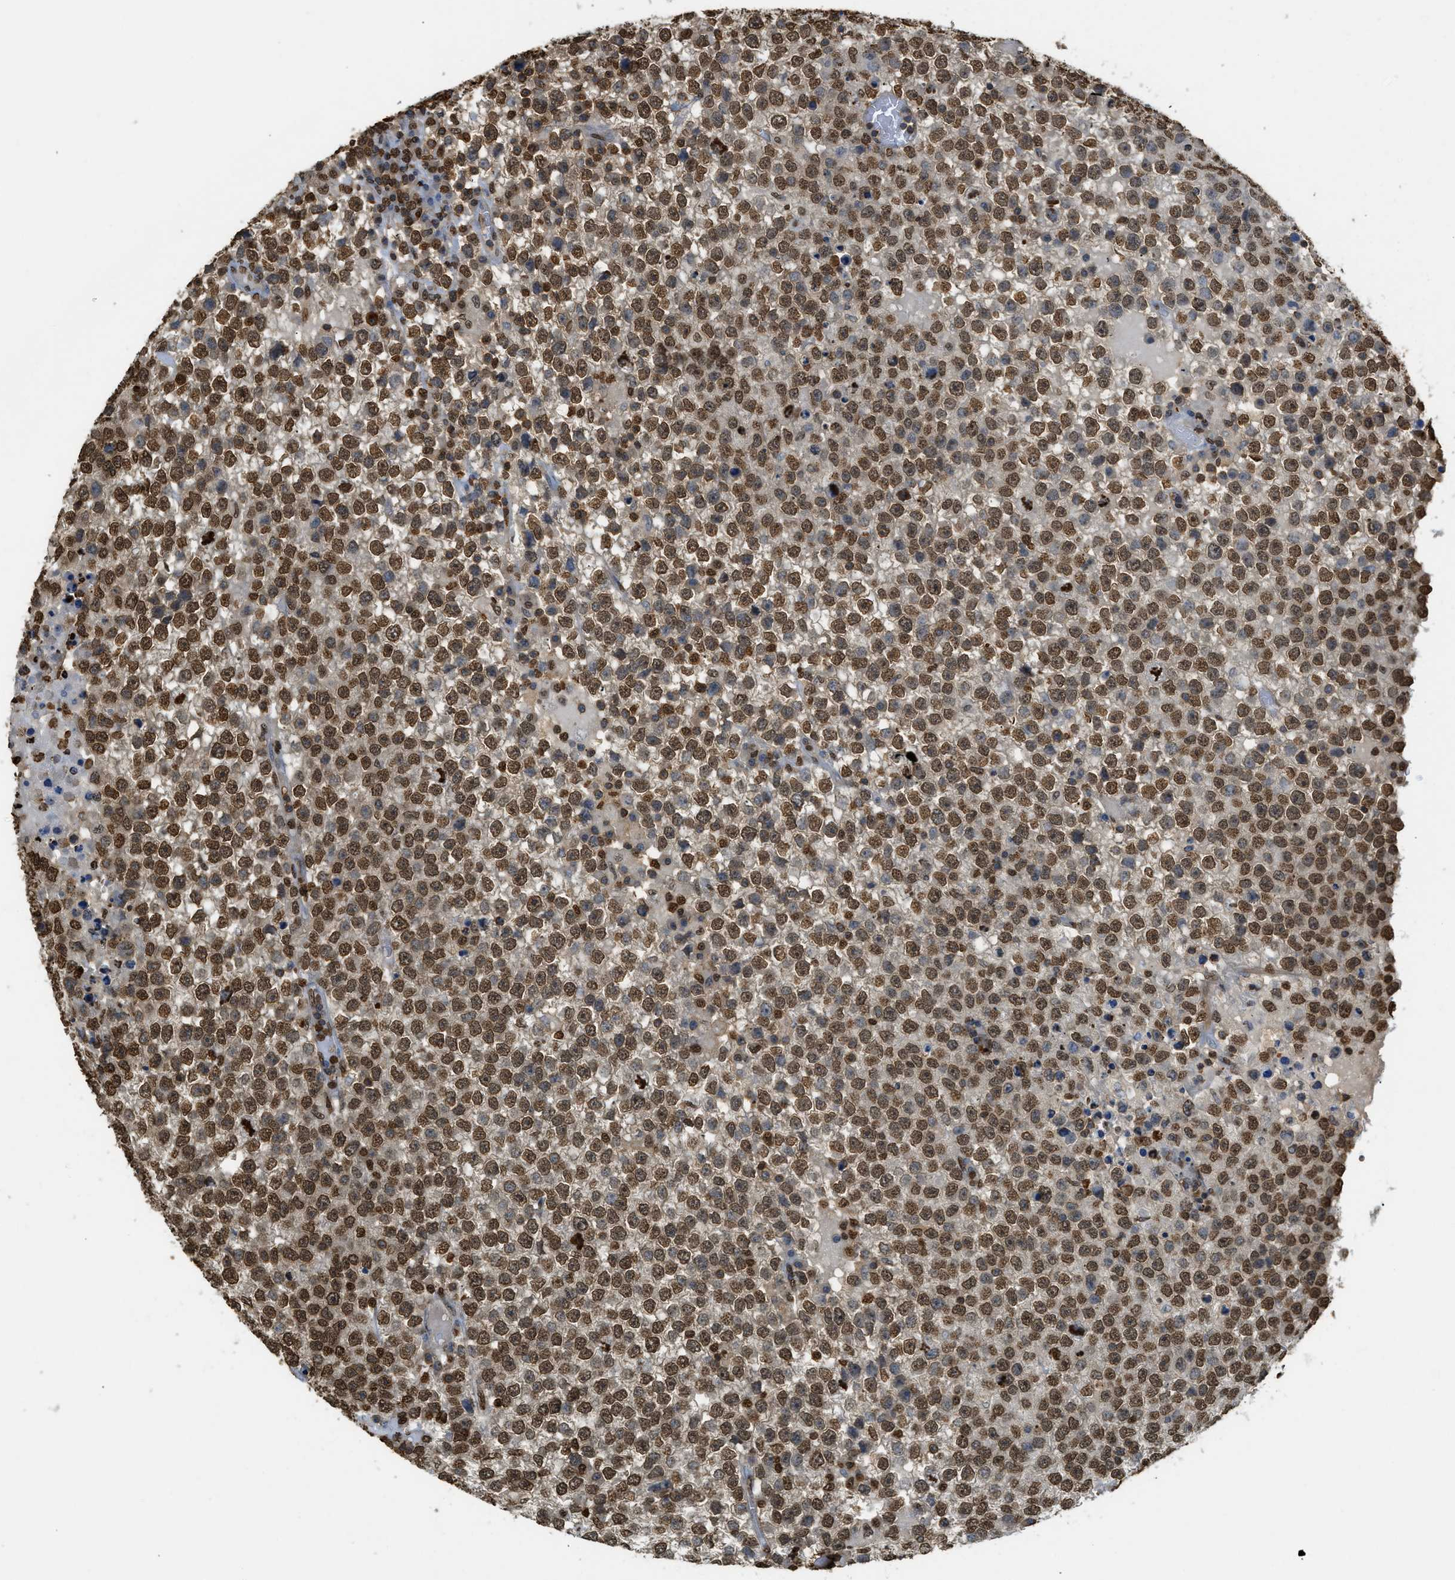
{"staining": {"intensity": "moderate", "quantity": "25%-75%", "location": "nuclear"}, "tissue": "testis cancer", "cell_type": "Tumor cells", "image_type": "cancer", "snomed": [{"axis": "morphology", "description": "Seminoma, NOS"}, {"axis": "topography", "description": "Testis"}], "caption": "There is medium levels of moderate nuclear expression in tumor cells of seminoma (testis), as demonstrated by immunohistochemical staining (brown color).", "gene": "NR5A2", "patient": {"sex": "male", "age": 65}}